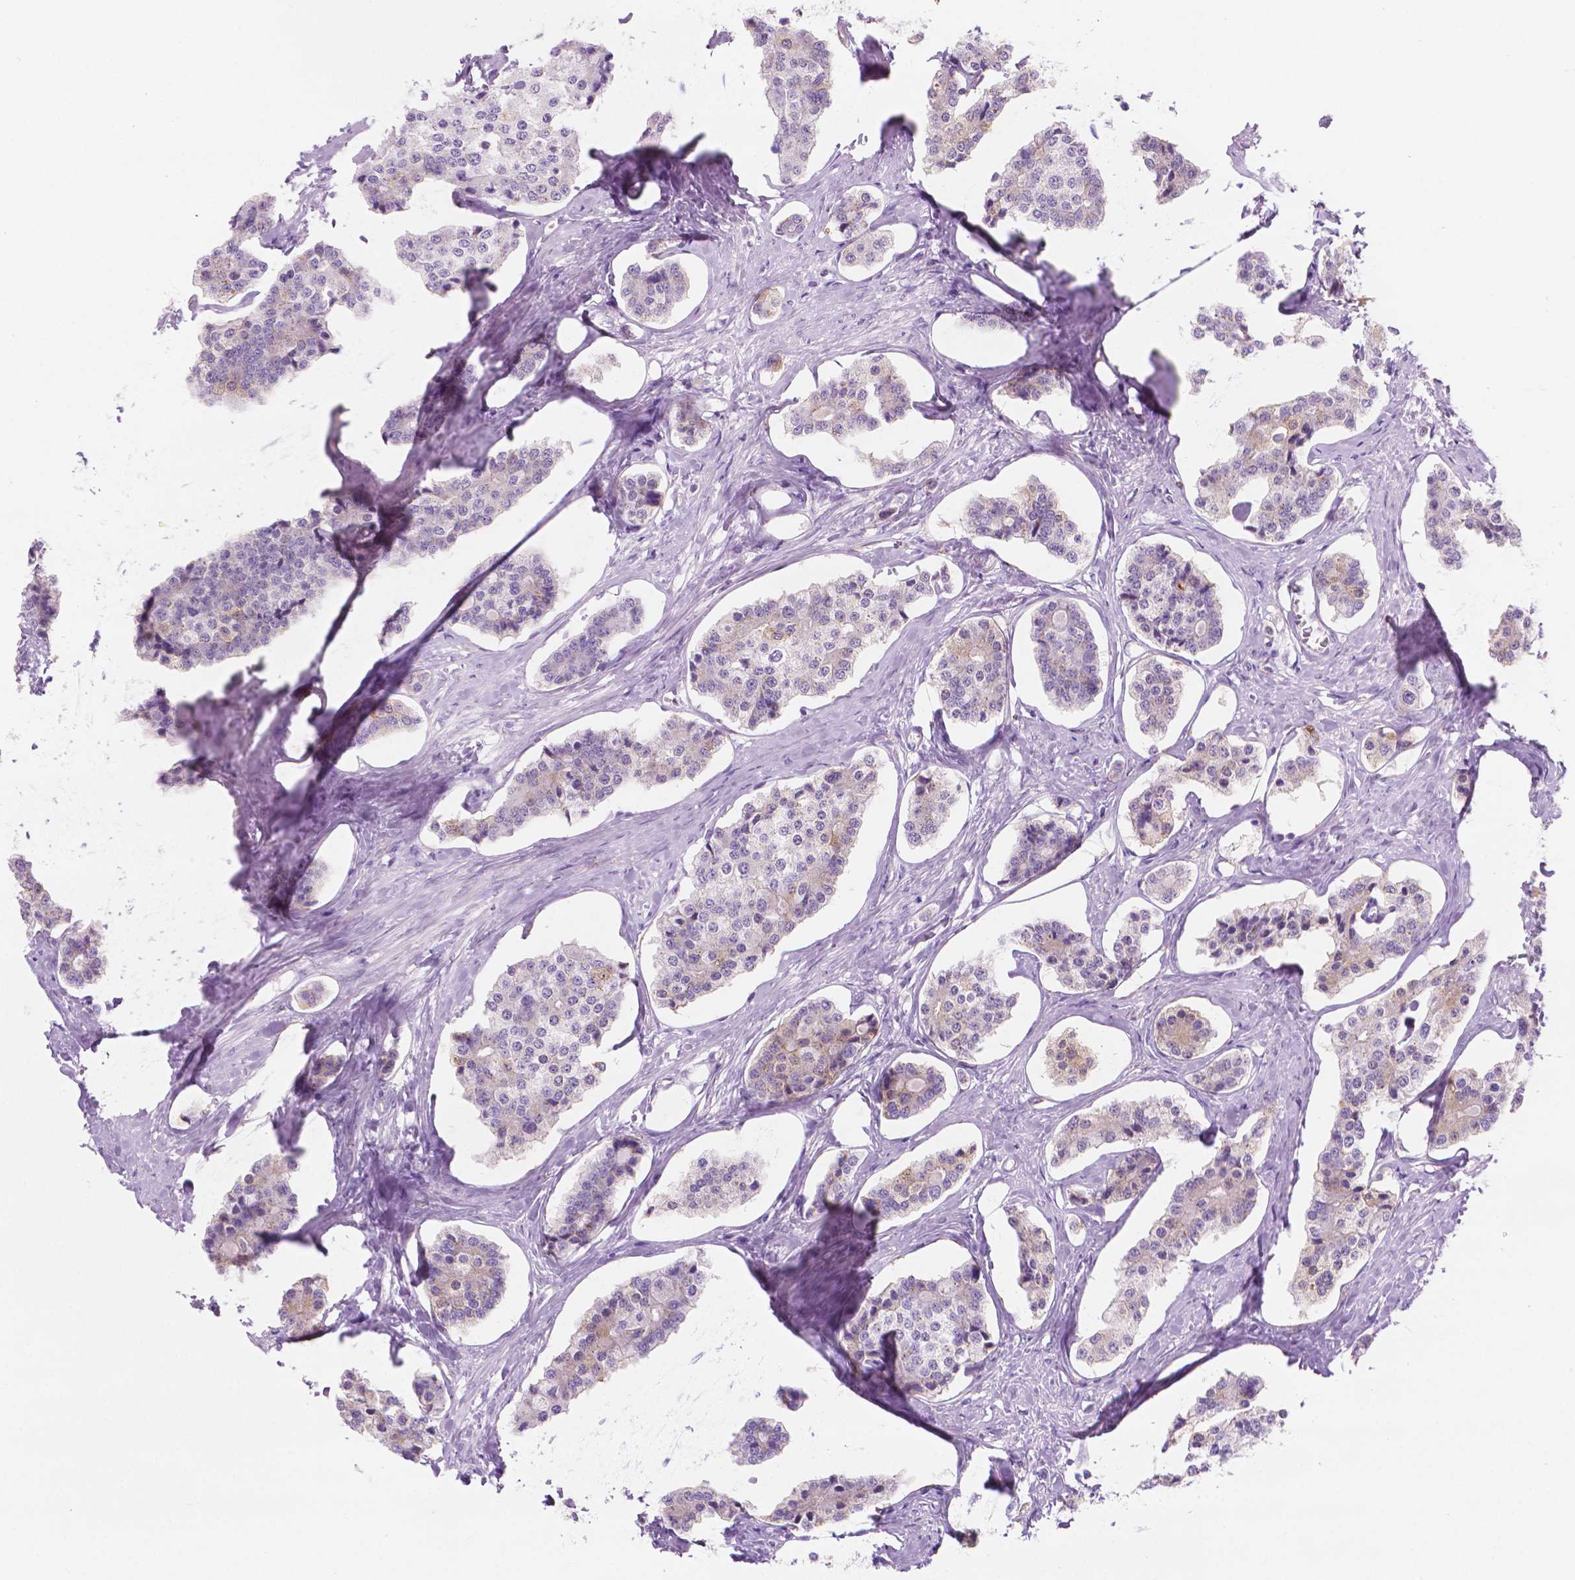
{"staining": {"intensity": "negative", "quantity": "none", "location": "none"}, "tissue": "carcinoid", "cell_type": "Tumor cells", "image_type": "cancer", "snomed": [{"axis": "morphology", "description": "Carcinoid, malignant, NOS"}, {"axis": "topography", "description": "Small intestine"}], "caption": "Human carcinoid stained for a protein using IHC reveals no positivity in tumor cells.", "gene": "EPPK1", "patient": {"sex": "female", "age": 65}}